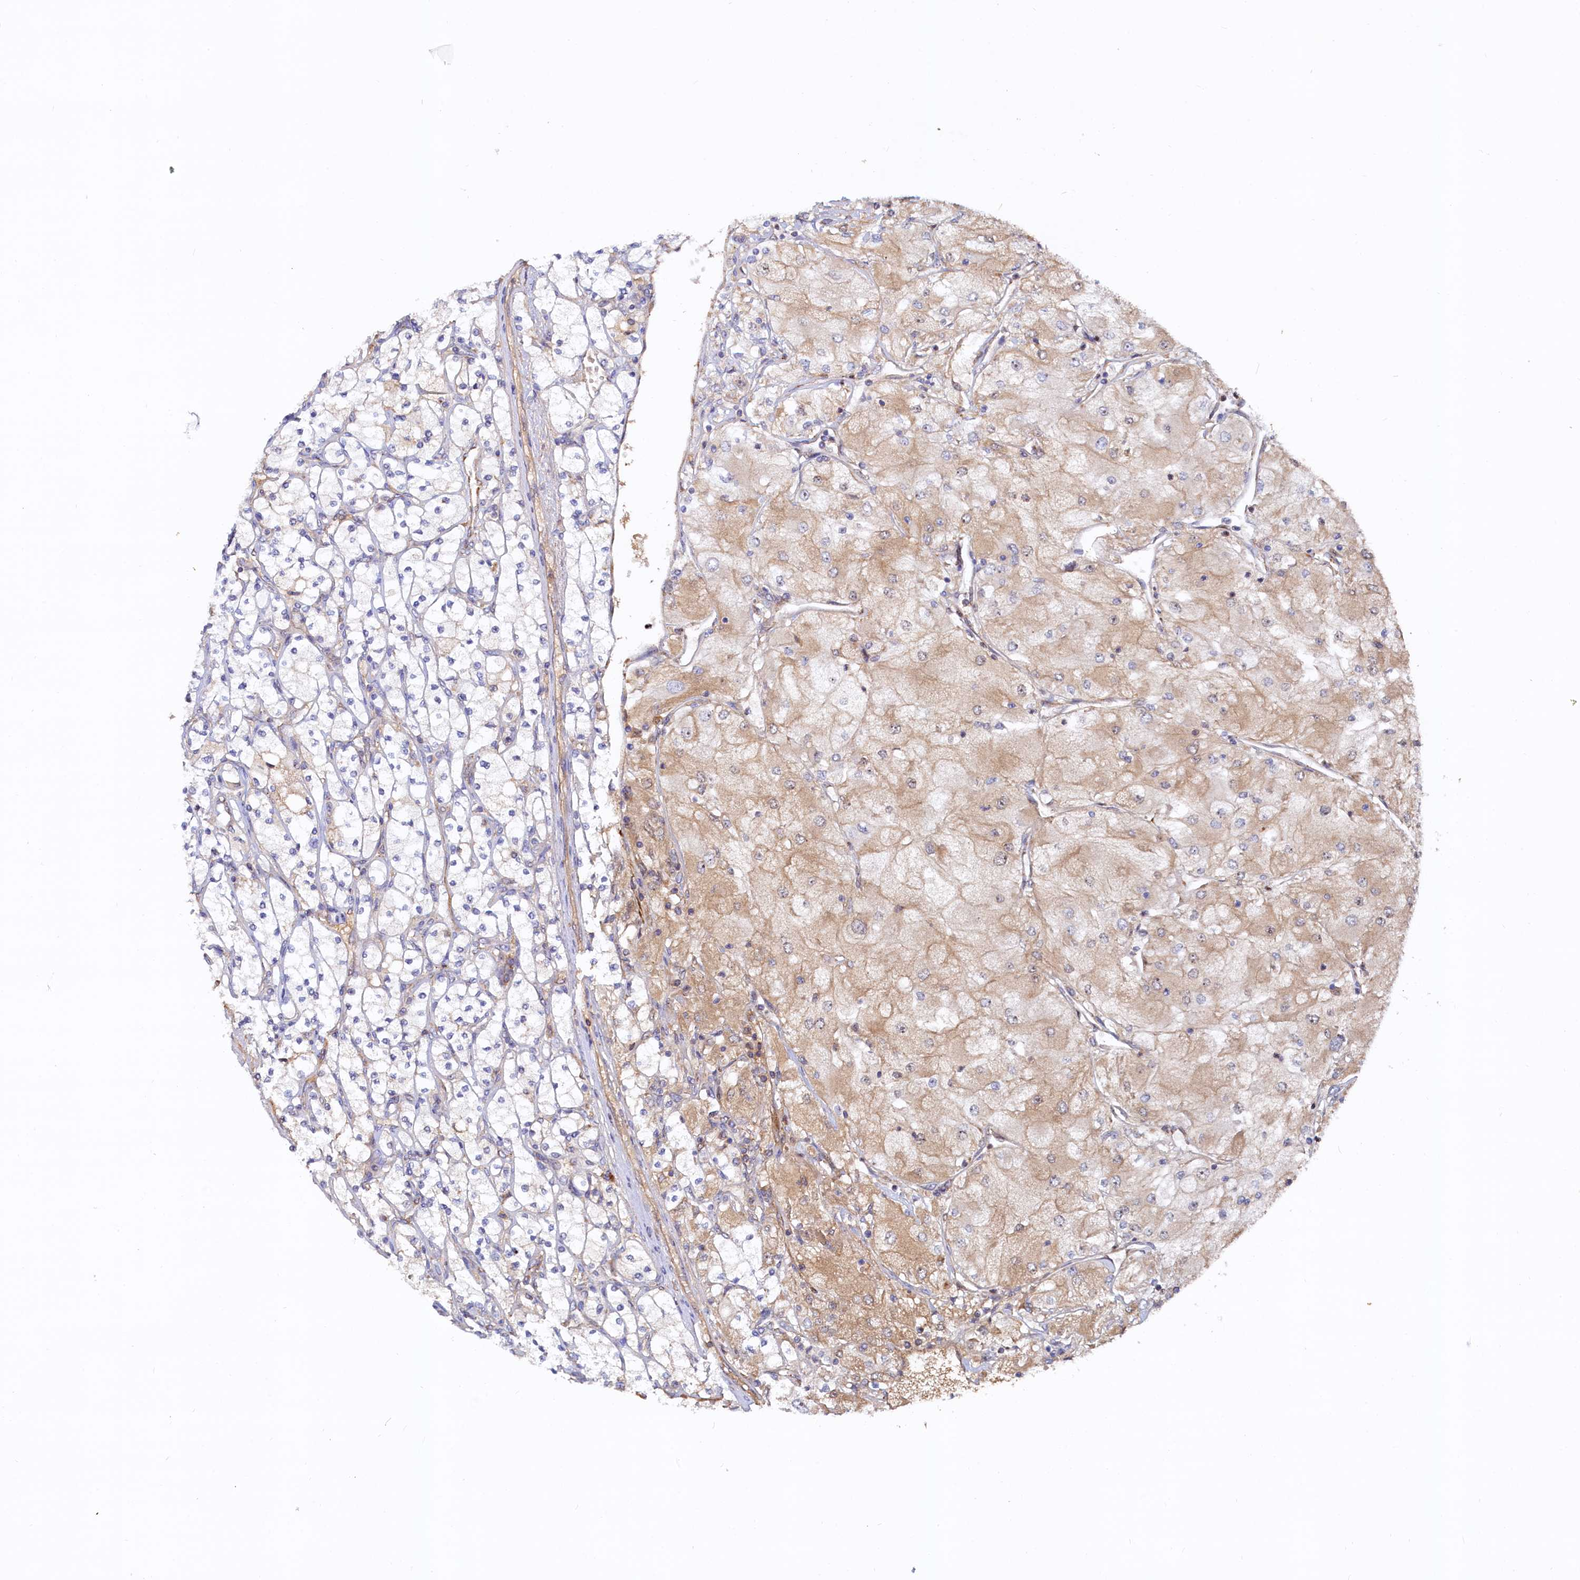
{"staining": {"intensity": "weak", "quantity": "25%-75%", "location": "cytoplasmic/membranous"}, "tissue": "renal cancer", "cell_type": "Tumor cells", "image_type": "cancer", "snomed": [{"axis": "morphology", "description": "Adenocarcinoma, NOS"}, {"axis": "topography", "description": "Kidney"}], "caption": "Protein expression by IHC displays weak cytoplasmic/membranous staining in approximately 25%-75% of tumor cells in renal cancer (adenocarcinoma). (brown staining indicates protein expression, while blue staining denotes nuclei).", "gene": "RGS7BP", "patient": {"sex": "male", "age": 80}}